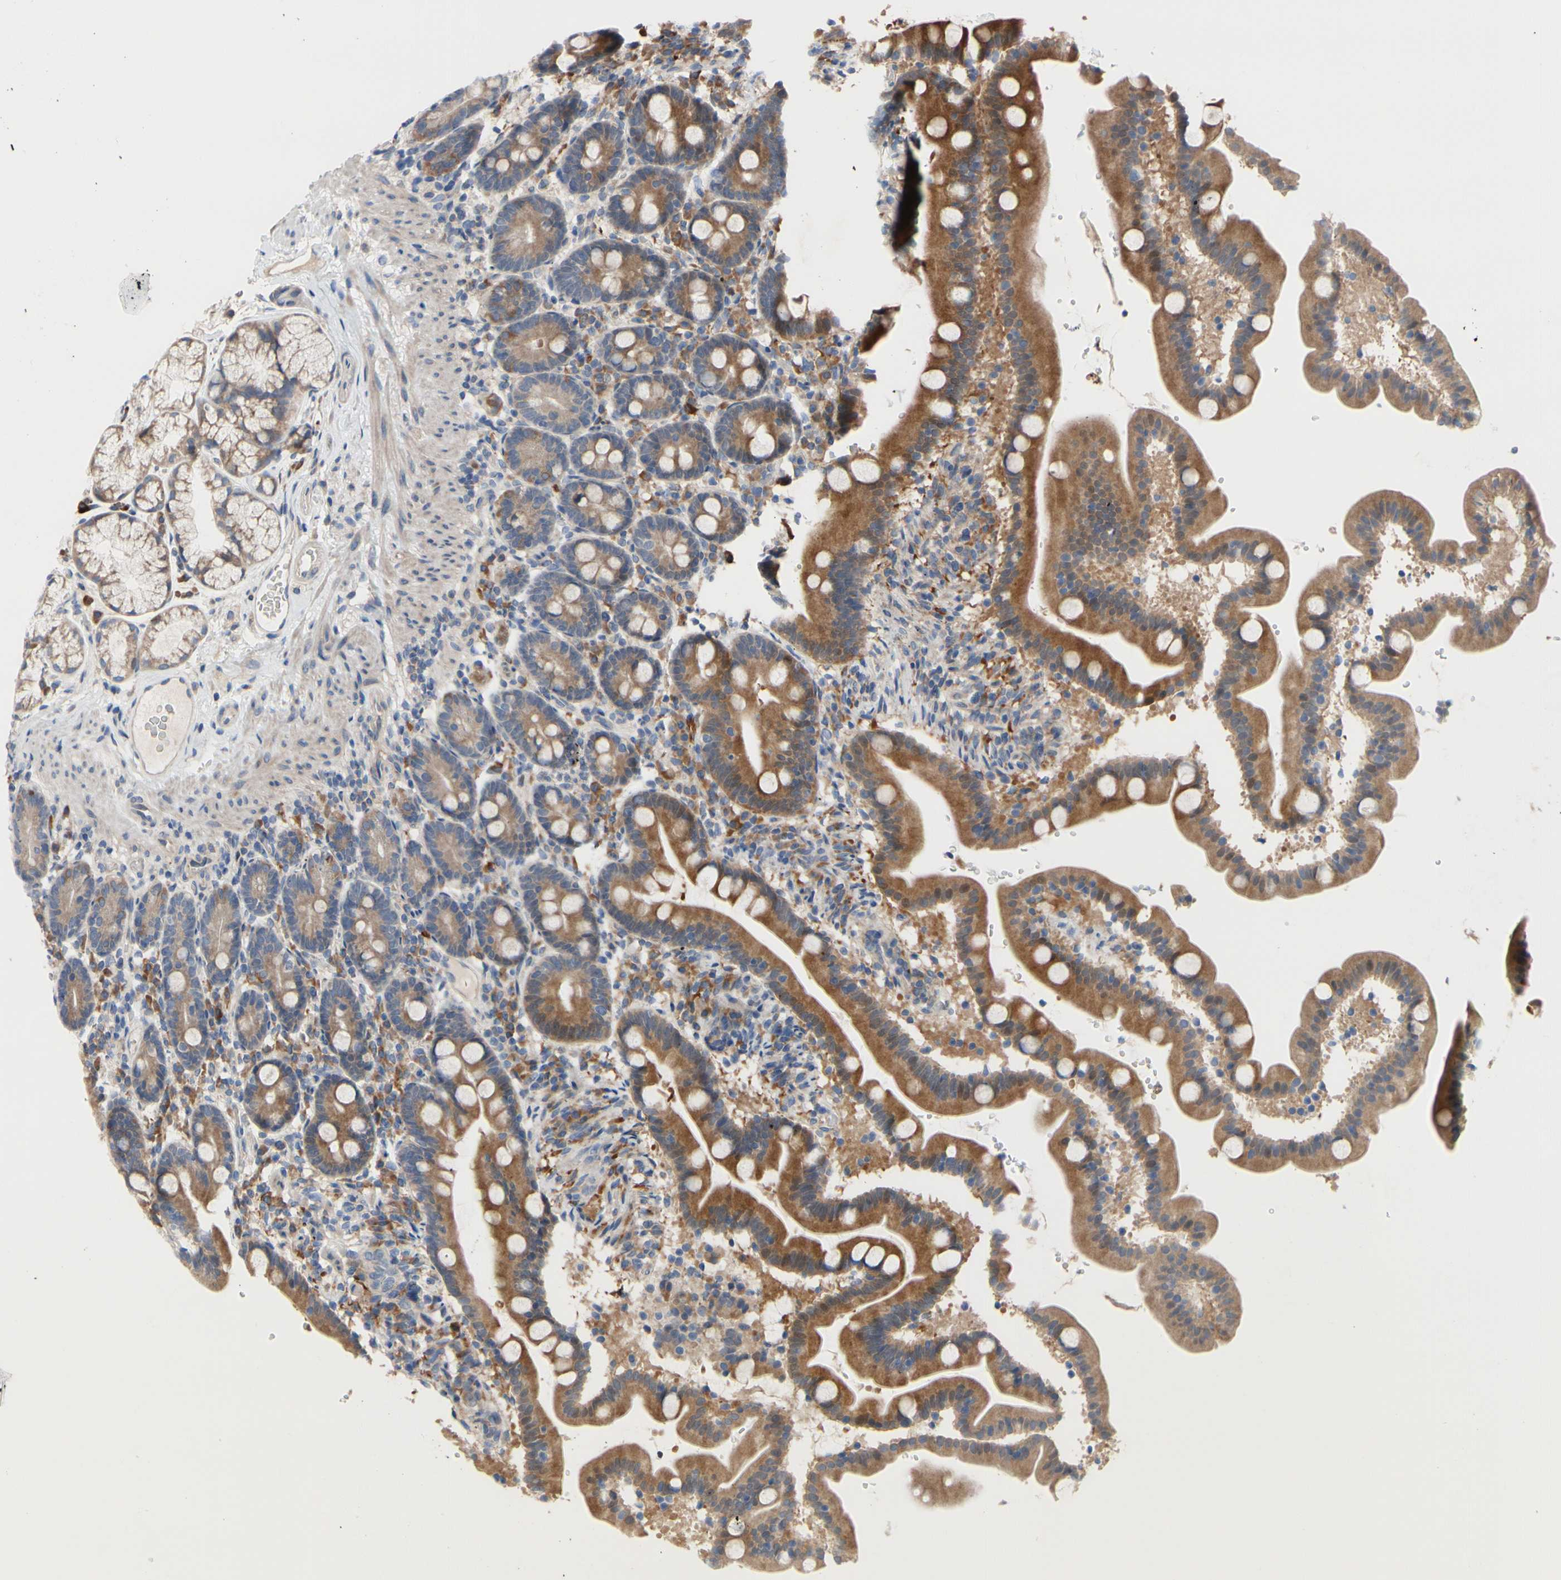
{"staining": {"intensity": "moderate", "quantity": ">75%", "location": "cytoplasmic/membranous"}, "tissue": "duodenum", "cell_type": "Glandular cells", "image_type": "normal", "snomed": [{"axis": "morphology", "description": "Normal tissue, NOS"}, {"axis": "topography", "description": "Duodenum"}], "caption": "Moderate cytoplasmic/membranous protein expression is identified in about >75% of glandular cells in duodenum.", "gene": "TTC14", "patient": {"sex": "male", "age": 54}}